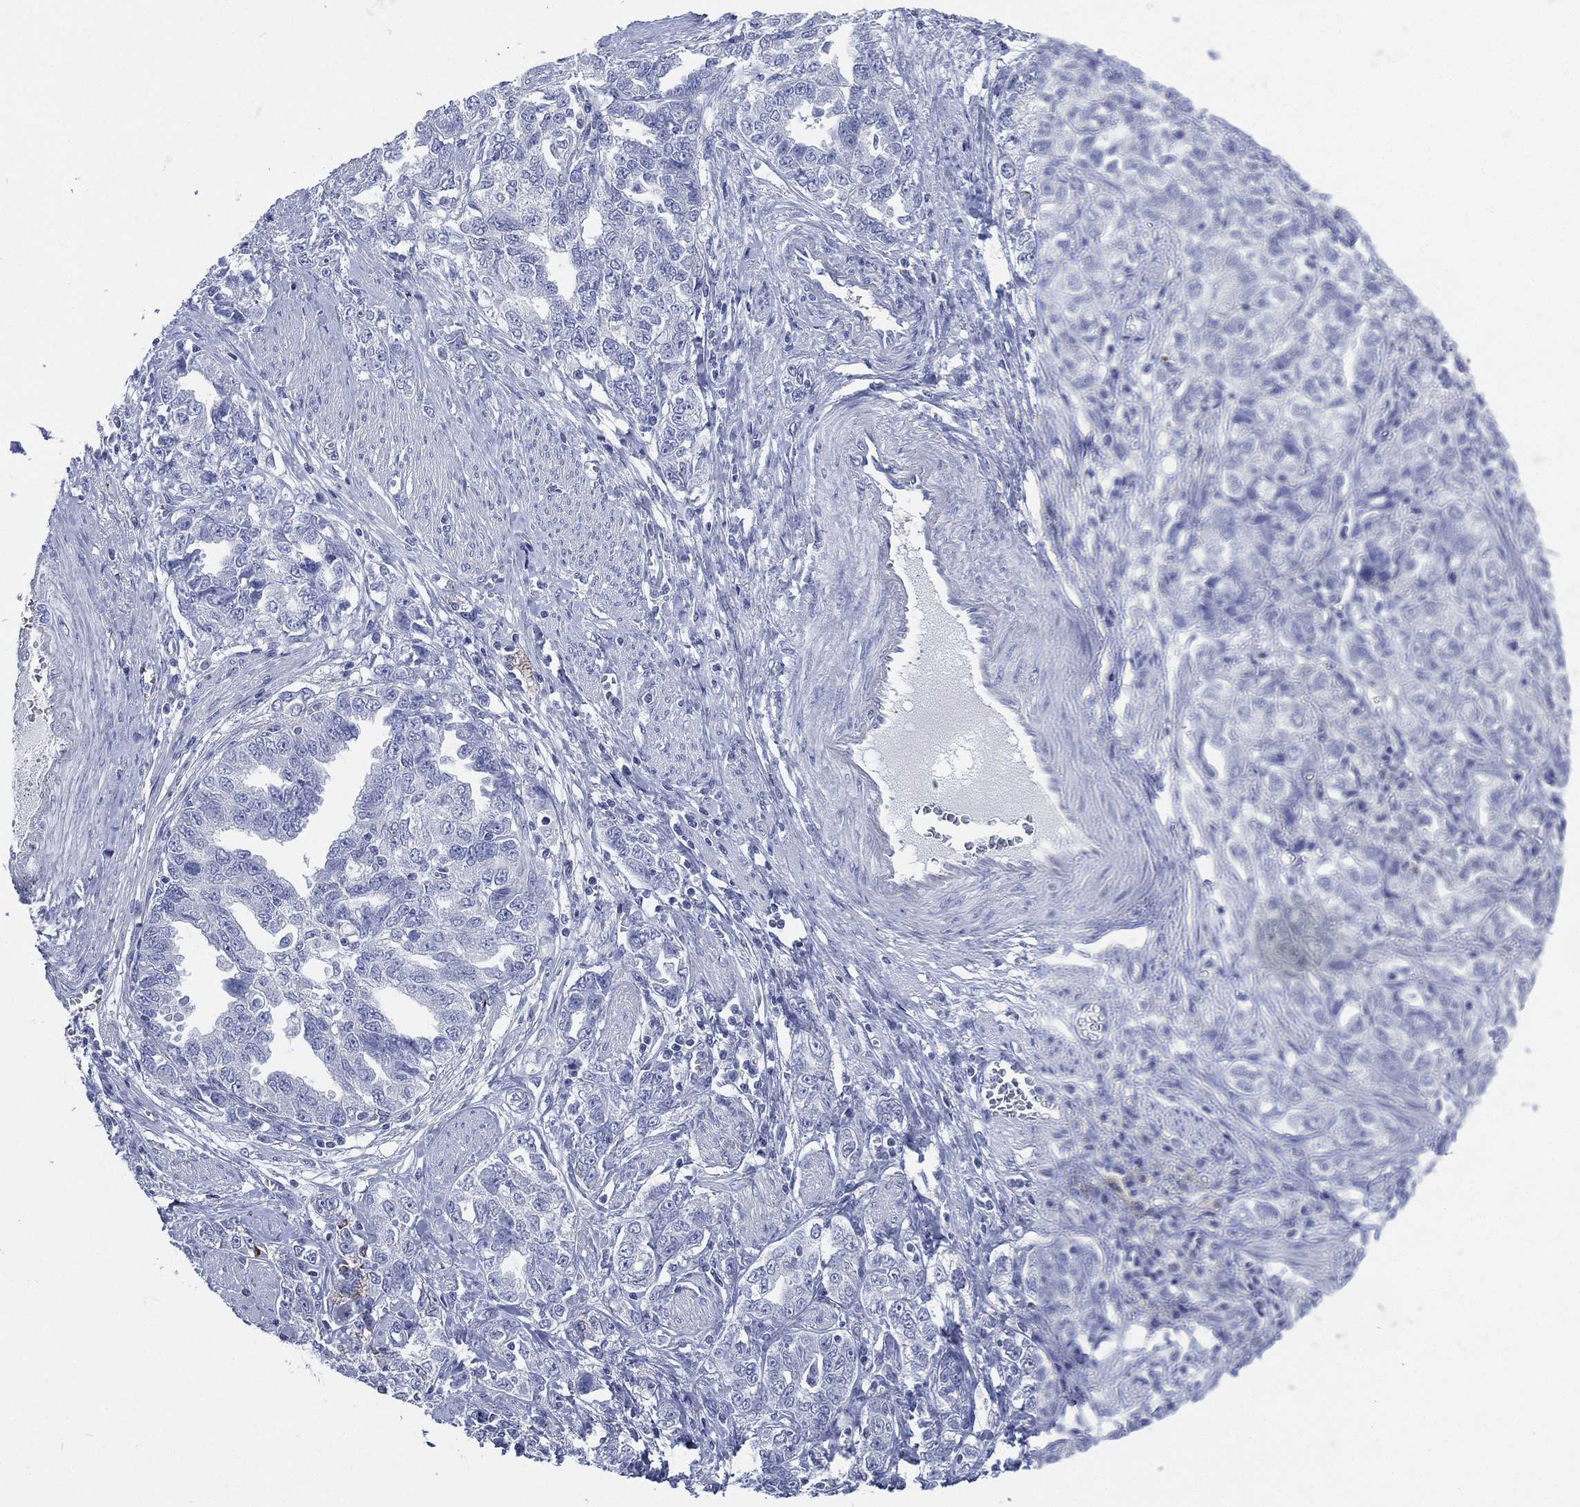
{"staining": {"intensity": "negative", "quantity": "none", "location": "none"}, "tissue": "ovarian cancer", "cell_type": "Tumor cells", "image_type": "cancer", "snomed": [{"axis": "morphology", "description": "Cystadenocarcinoma, serous, NOS"}, {"axis": "topography", "description": "Ovary"}], "caption": "This is an IHC image of human ovarian cancer (serous cystadenocarcinoma). There is no staining in tumor cells.", "gene": "C5orf46", "patient": {"sex": "female", "age": 51}}